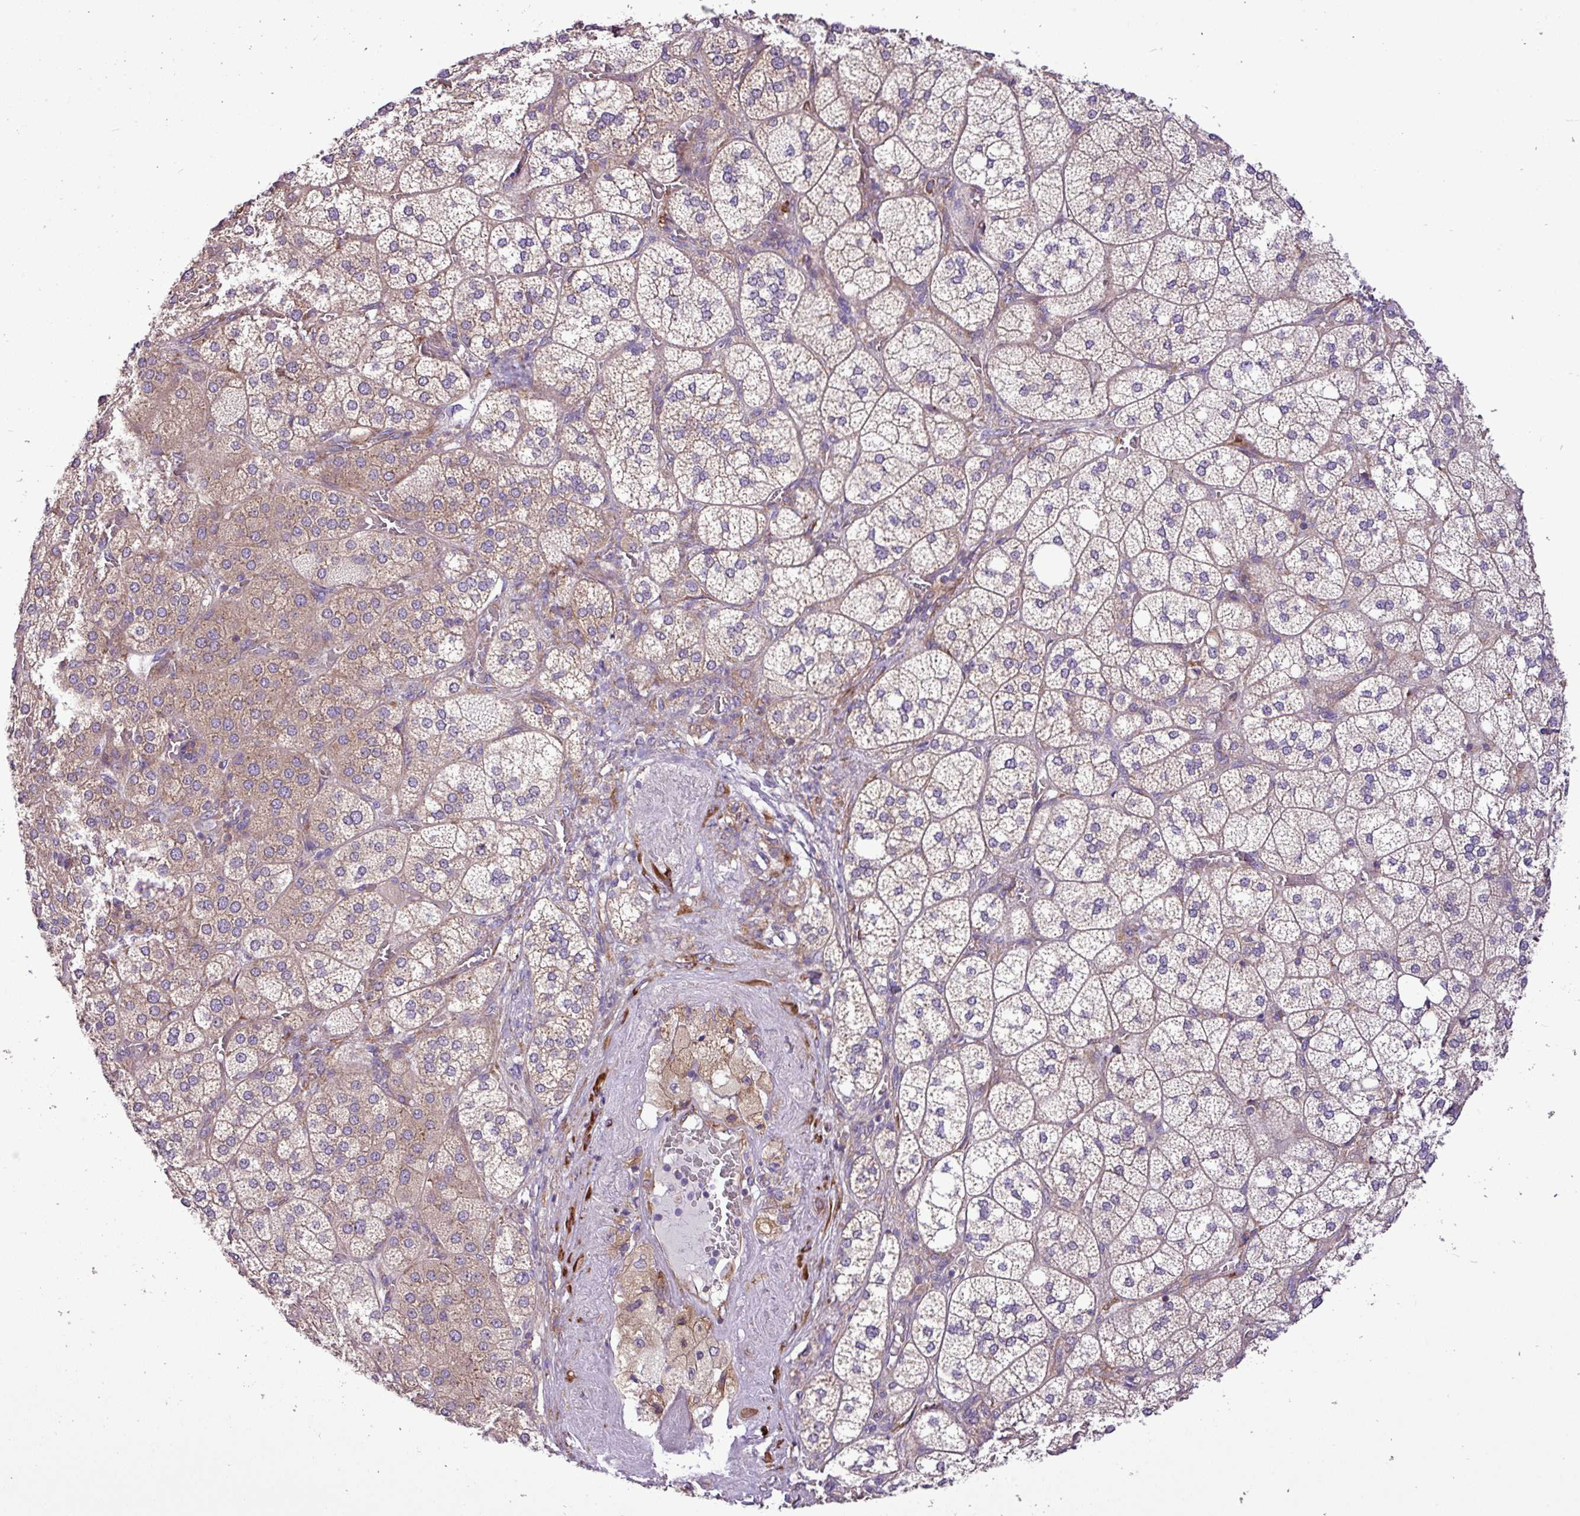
{"staining": {"intensity": "moderate", "quantity": "25%-75%", "location": "cytoplasmic/membranous"}, "tissue": "adrenal gland", "cell_type": "Glandular cells", "image_type": "normal", "snomed": [{"axis": "morphology", "description": "Normal tissue, NOS"}, {"axis": "topography", "description": "Adrenal gland"}], "caption": "Immunohistochemistry (IHC) (DAB) staining of benign human adrenal gland reveals moderate cytoplasmic/membranous protein expression in about 25%-75% of glandular cells.", "gene": "RPL13", "patient": {"sex": "male", "age": 61}}